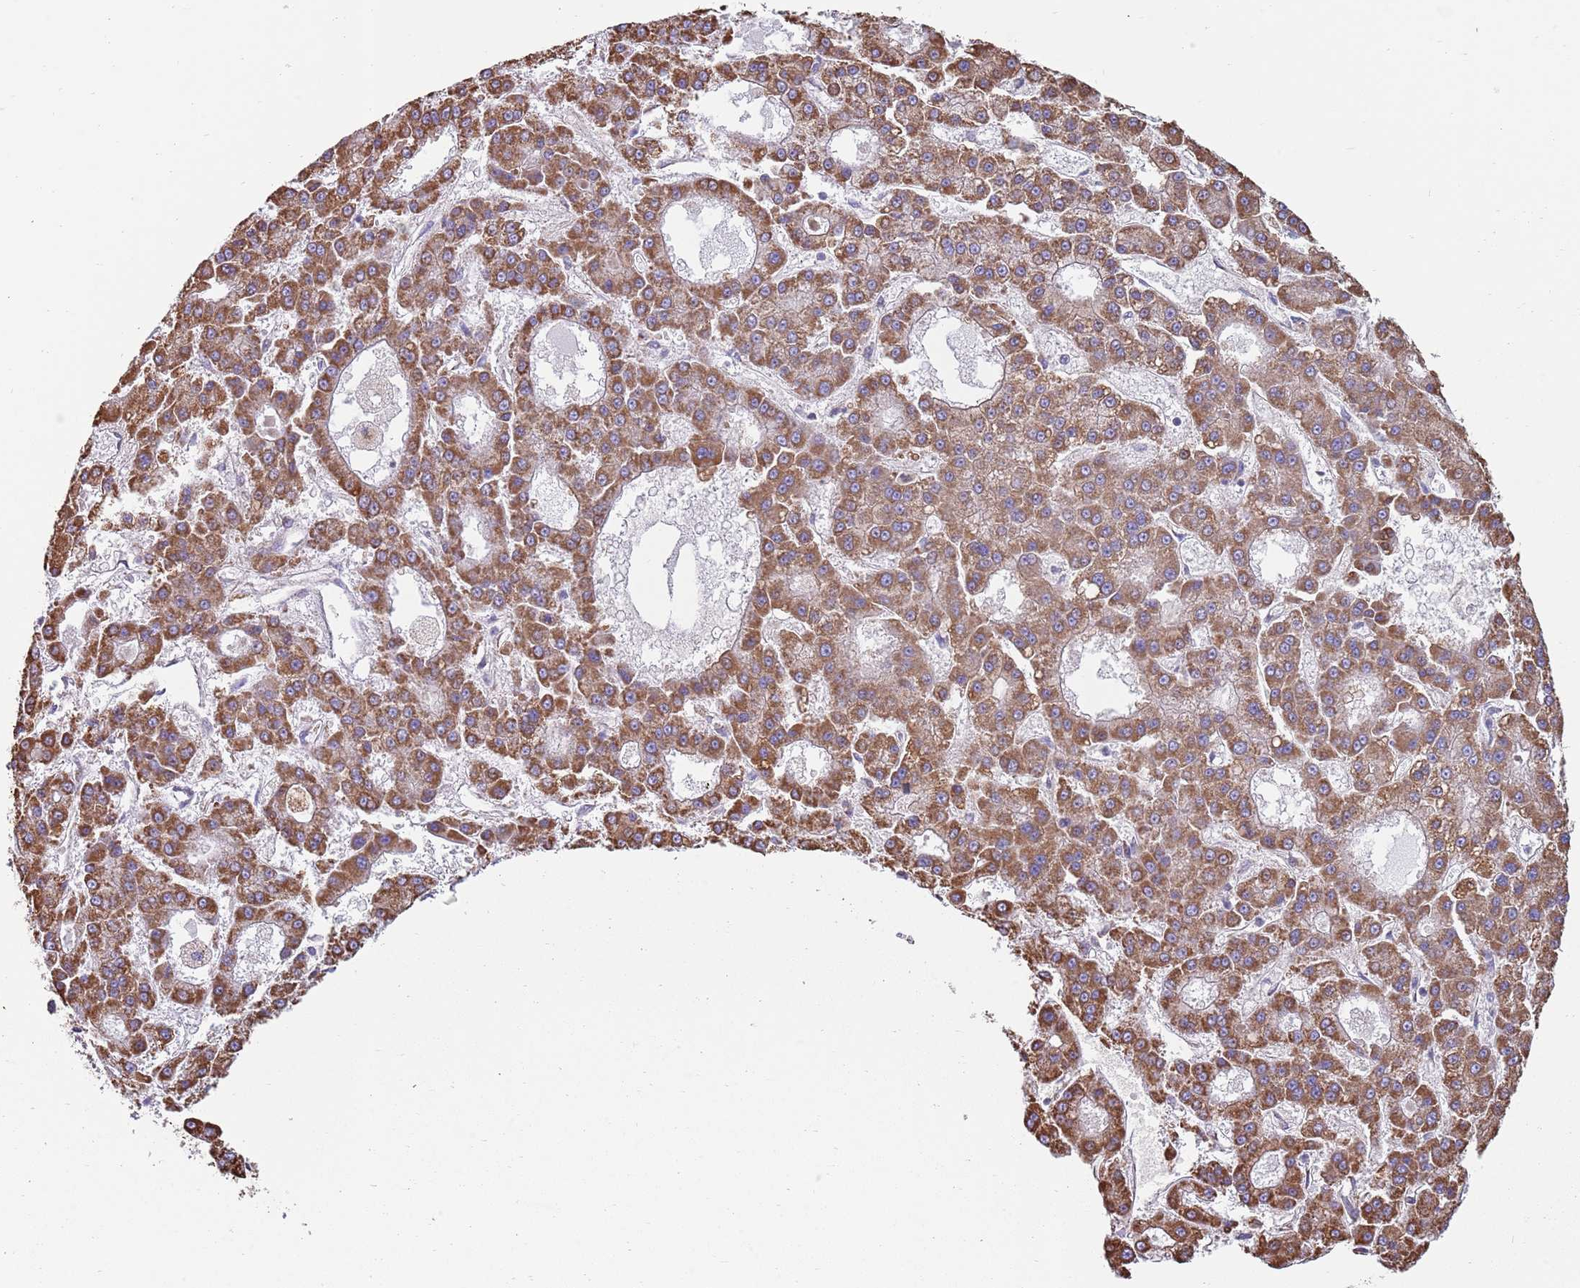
{"staining": {"intensity": "strong", "quantity": ">75%", "location": "cytoplasmic/membranous"}, "tissue": "liver cancer", "cell_type": "Tumor cells", "image_type": "cancer", "snomed": [{"axis": "morphology", "description": "Carcinoma, Hepatocellular, NOS"}, {"axis": "topography", "description": "Liver"}], "caption": "Immunohistochemical staining of liver cancer shows high levels of strong cytoplasmic/membranous protein staining in approximately >75% of tumor cells.", "gene": "TTLL1", "patient": {"sex": "male", "age": 70}}